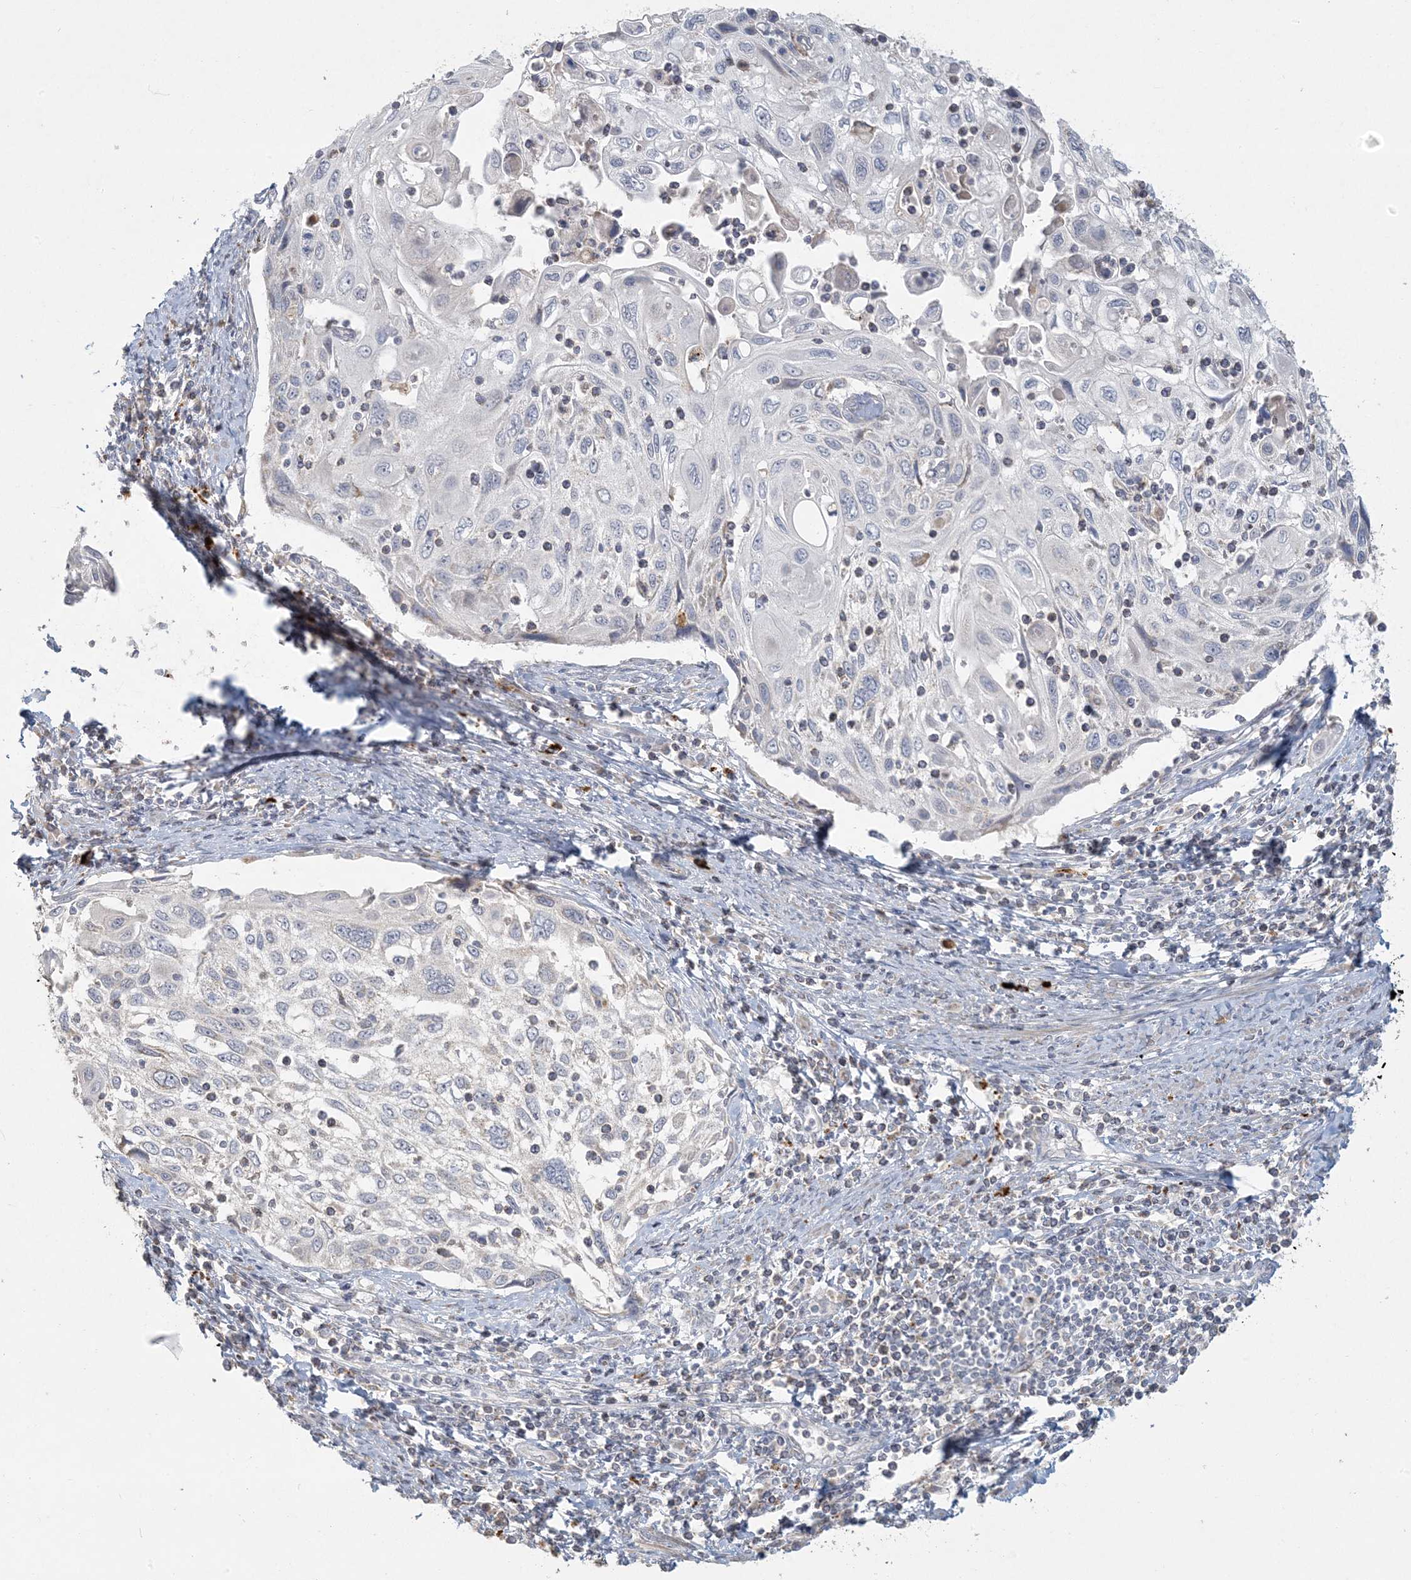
{"staining": {"intensity": "negative", "quantity": "none", "location": "none"}, "tissue": "cervical cancer", "cell_type": "Tumor cells", "image_type": "cancer", "snomed": [{"axis": "morphology", "description": "Squamous cell carcinoma, NOS"}, {"axis": "topography", "description": "Cervix"}], "caption": "Tumor cells are negative for protein expression in human cervical cancer (squamous cell carcinoma).", "gene": "MCAT", "patient": {"sex": "female", "age": 70}}